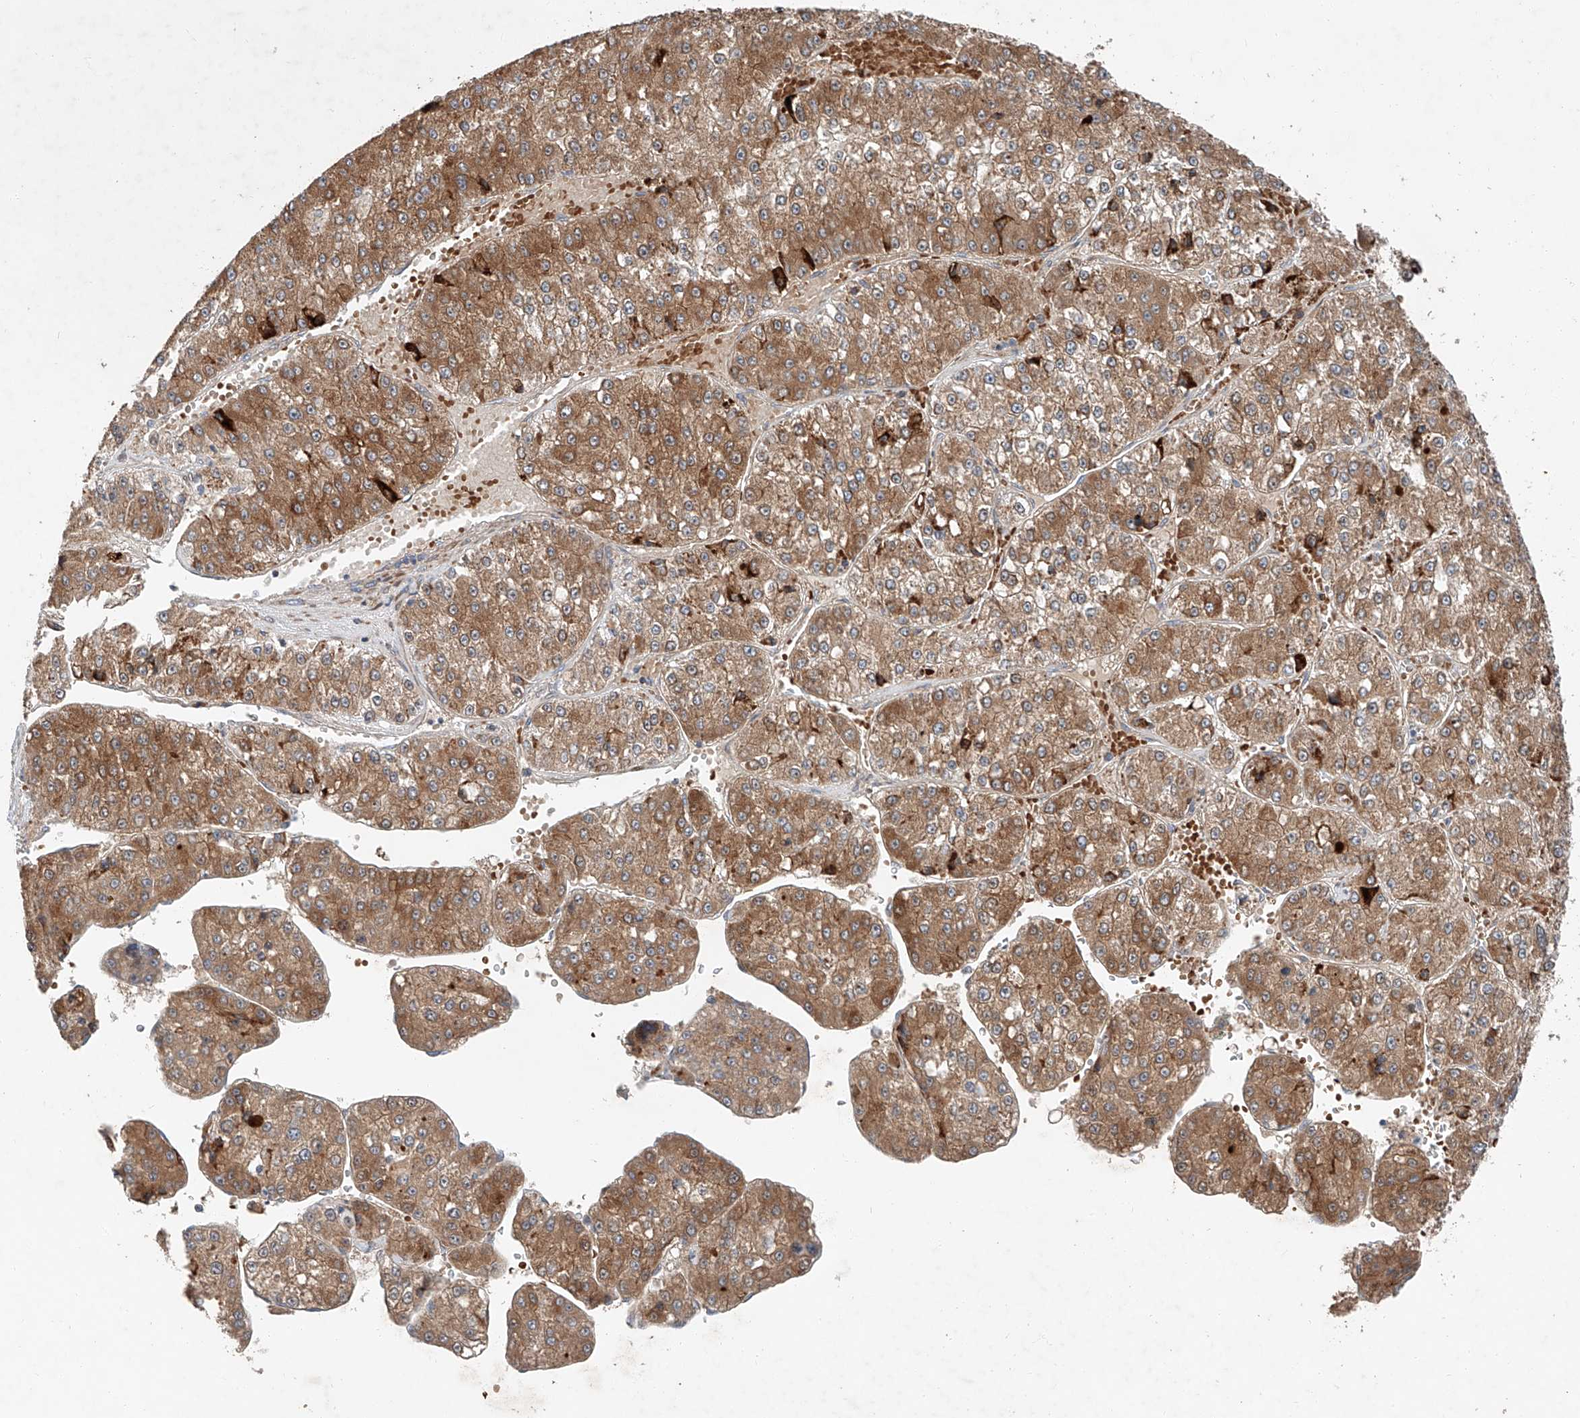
{"staining": {"intensity": "moderate", "quantity": ">75%", "location": "cytoplasmic/membranous"}, "tissue": "liver cancer", "cell_type": "Tumor cells", "image_type": "cancer", "snomed": [{"axis": "morphology", "description": "Carcinoma, Hepatocellular, NOS"}, {"axis": "topography", "description": "Liver"}], "caption": "High-magnification brightfield microscopy of liver cancer (hepatocellular carcinoma) stained with DAB (3,3'-diaminobenzidine) (brown) and counterstained with hematoxylin (blue). tumor cells exhibit moderate cytoplasmic/membranous positivity is present in approximately>75% of cells.", "gene": "USF3", "patient": {"sex": "female", "age": 73}}